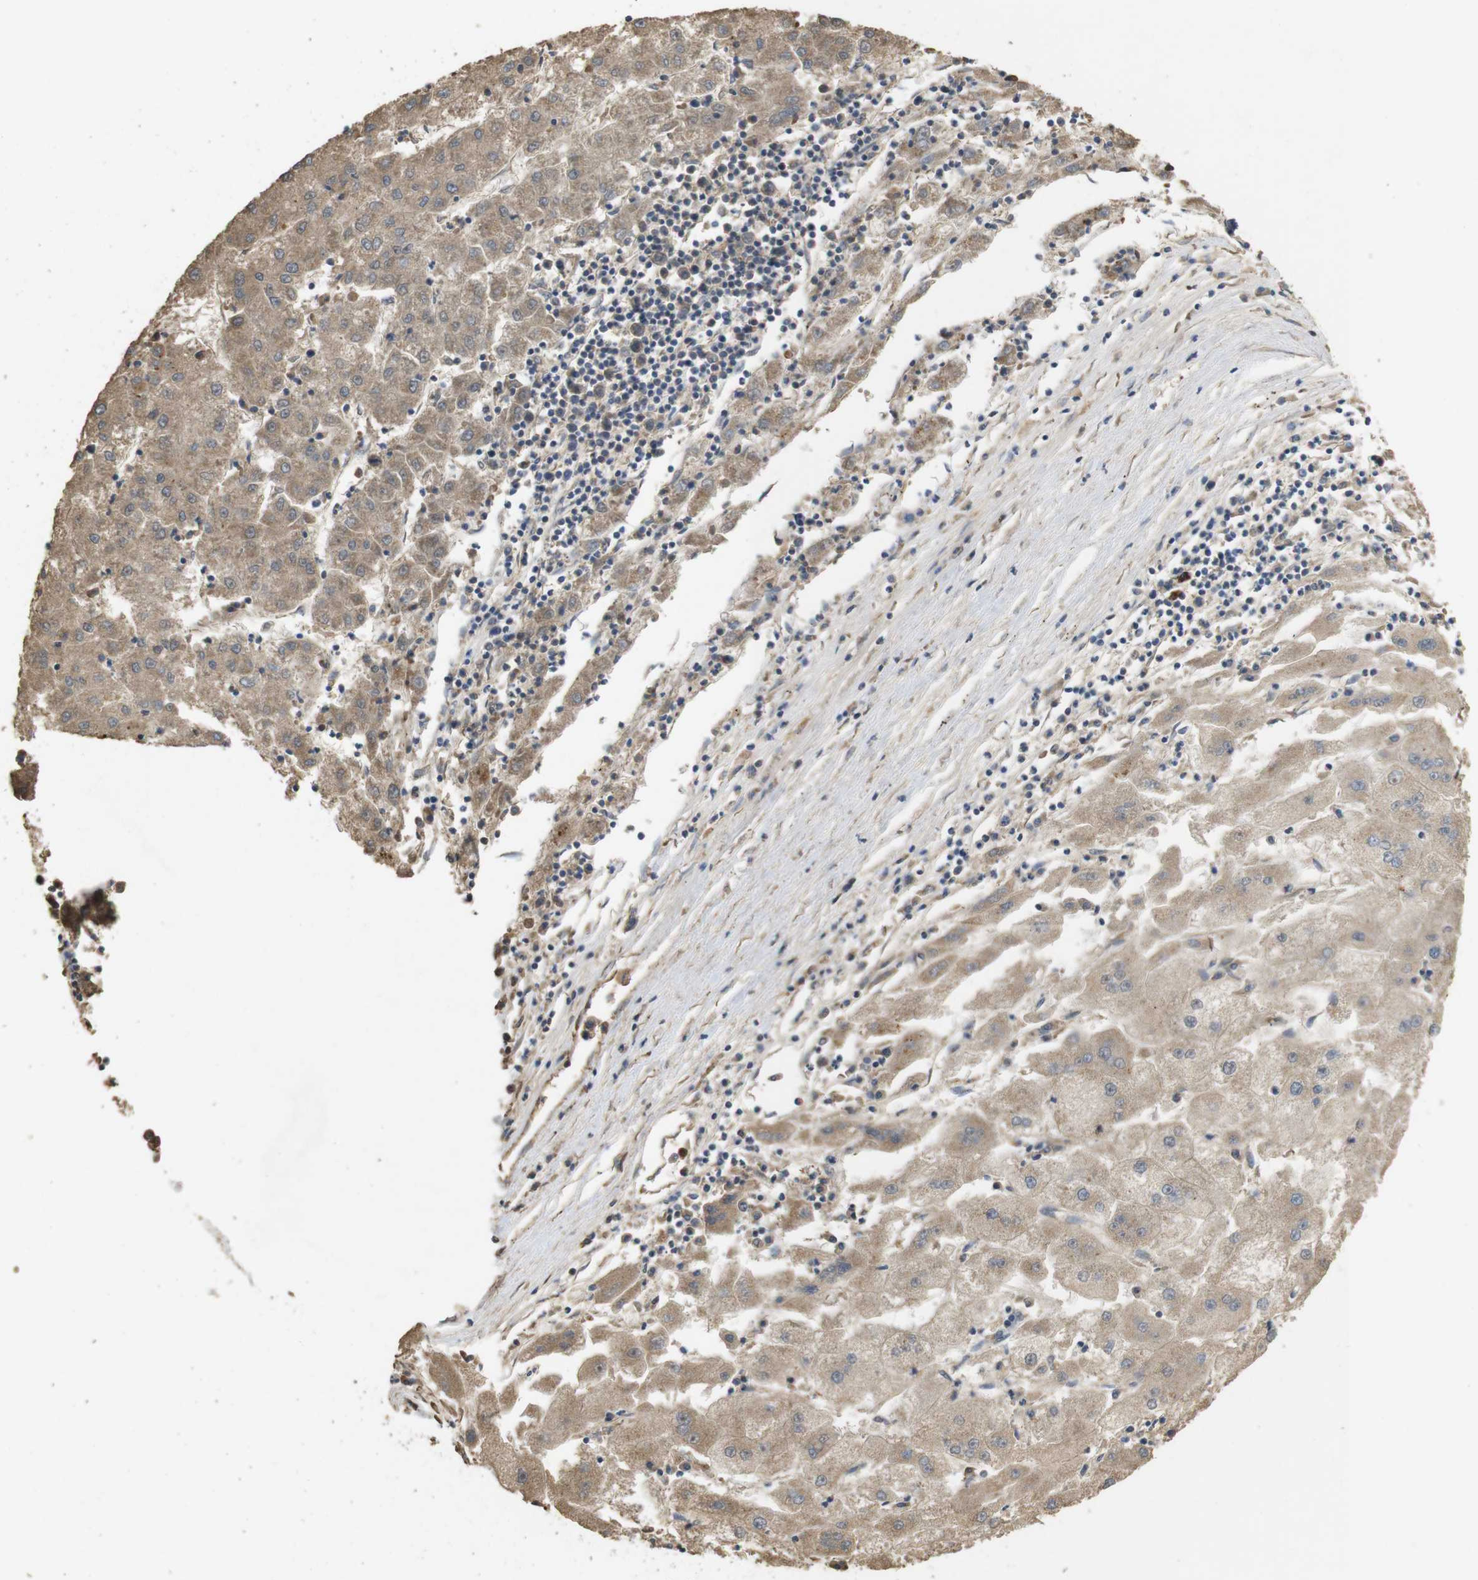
{"staining": {"intensity": "moderate", "quantity": ">75%", "location": "cytoplasmic/membranous"}, "tissue": "liver cancer", "cell_type": "Tumor cells", "image_type": "cancer", "snomed": [{"axis": "morphology", "description": "Carcinoma, Hepatocellular, NOS"}, {"axis": "topography", "description": "Liver"}], "caption": "An image of liver cancer (hepatocellular carcinoma) stained for a protein shows moderate cytoplasmic/membranous brown staining in tumor cells. The staining was performed using DAB, with brown indicating positive protein expression. Nuclei are stained blue with hematoxylin.", "gene": "PCDHB10", "patient": {"sex": "male", "age": 72}}